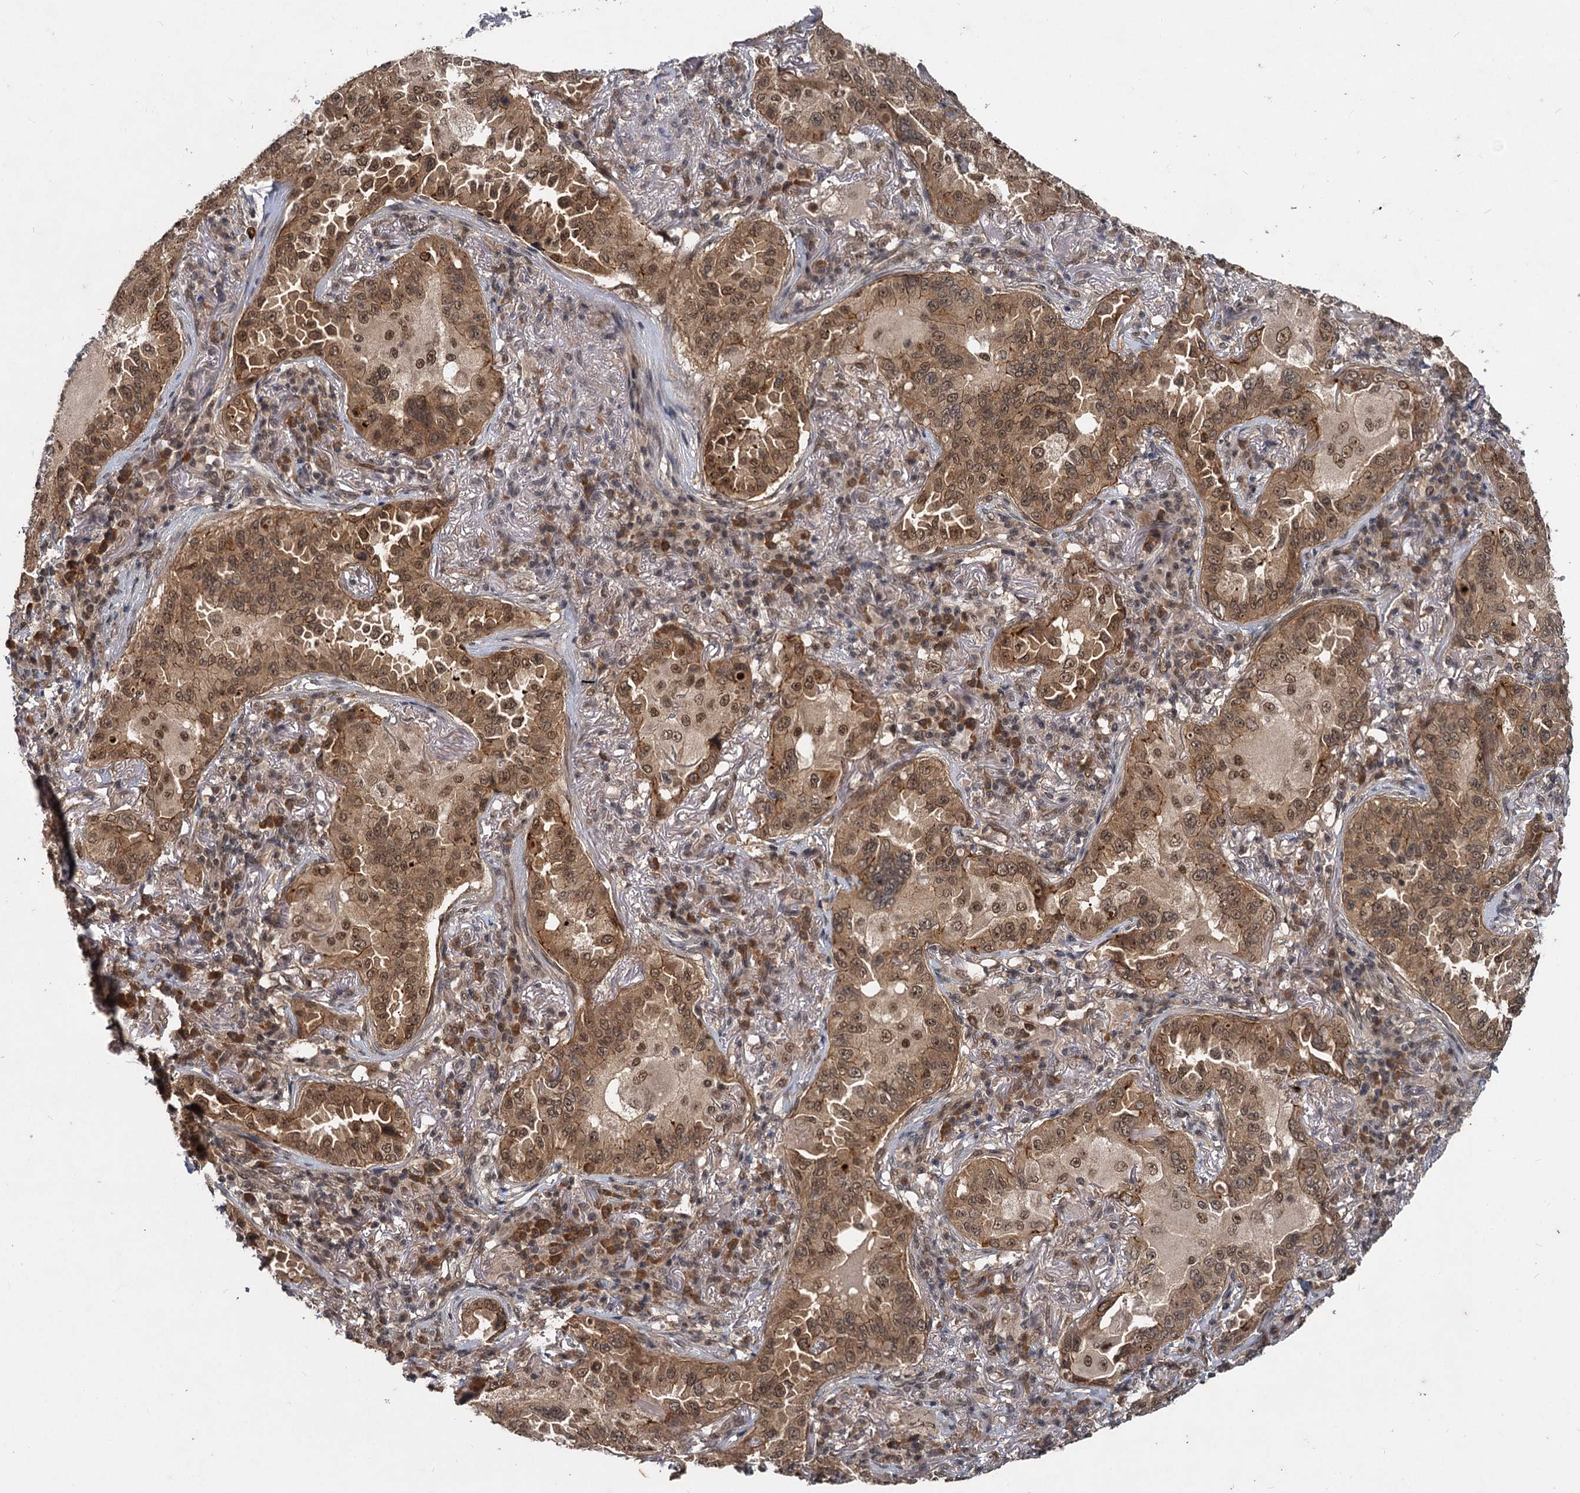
{"staining": {"intensity": "moderate", "quantity": ">75%", "location": "cytoplasmic/membranous,nuclear"}, "tissue": "lung cancer", "cell_type": "Tumor cells", "image_type": "cancer", "snomed": [{"axis": "morphology", "description": "Adenocarcinoma, NOS"}, {"axis": "topography", "description": "Lung"}], "caption": "A high-resolution photomicrograph shows immunohistochemistry staining of lung adenocarcinoma, which shows moderate cytoplasmic/membranous and nuclear expression in about >75% of tumor cells.", "gene": "RITA1", "patient": {"sex": "female", "age": 69}}